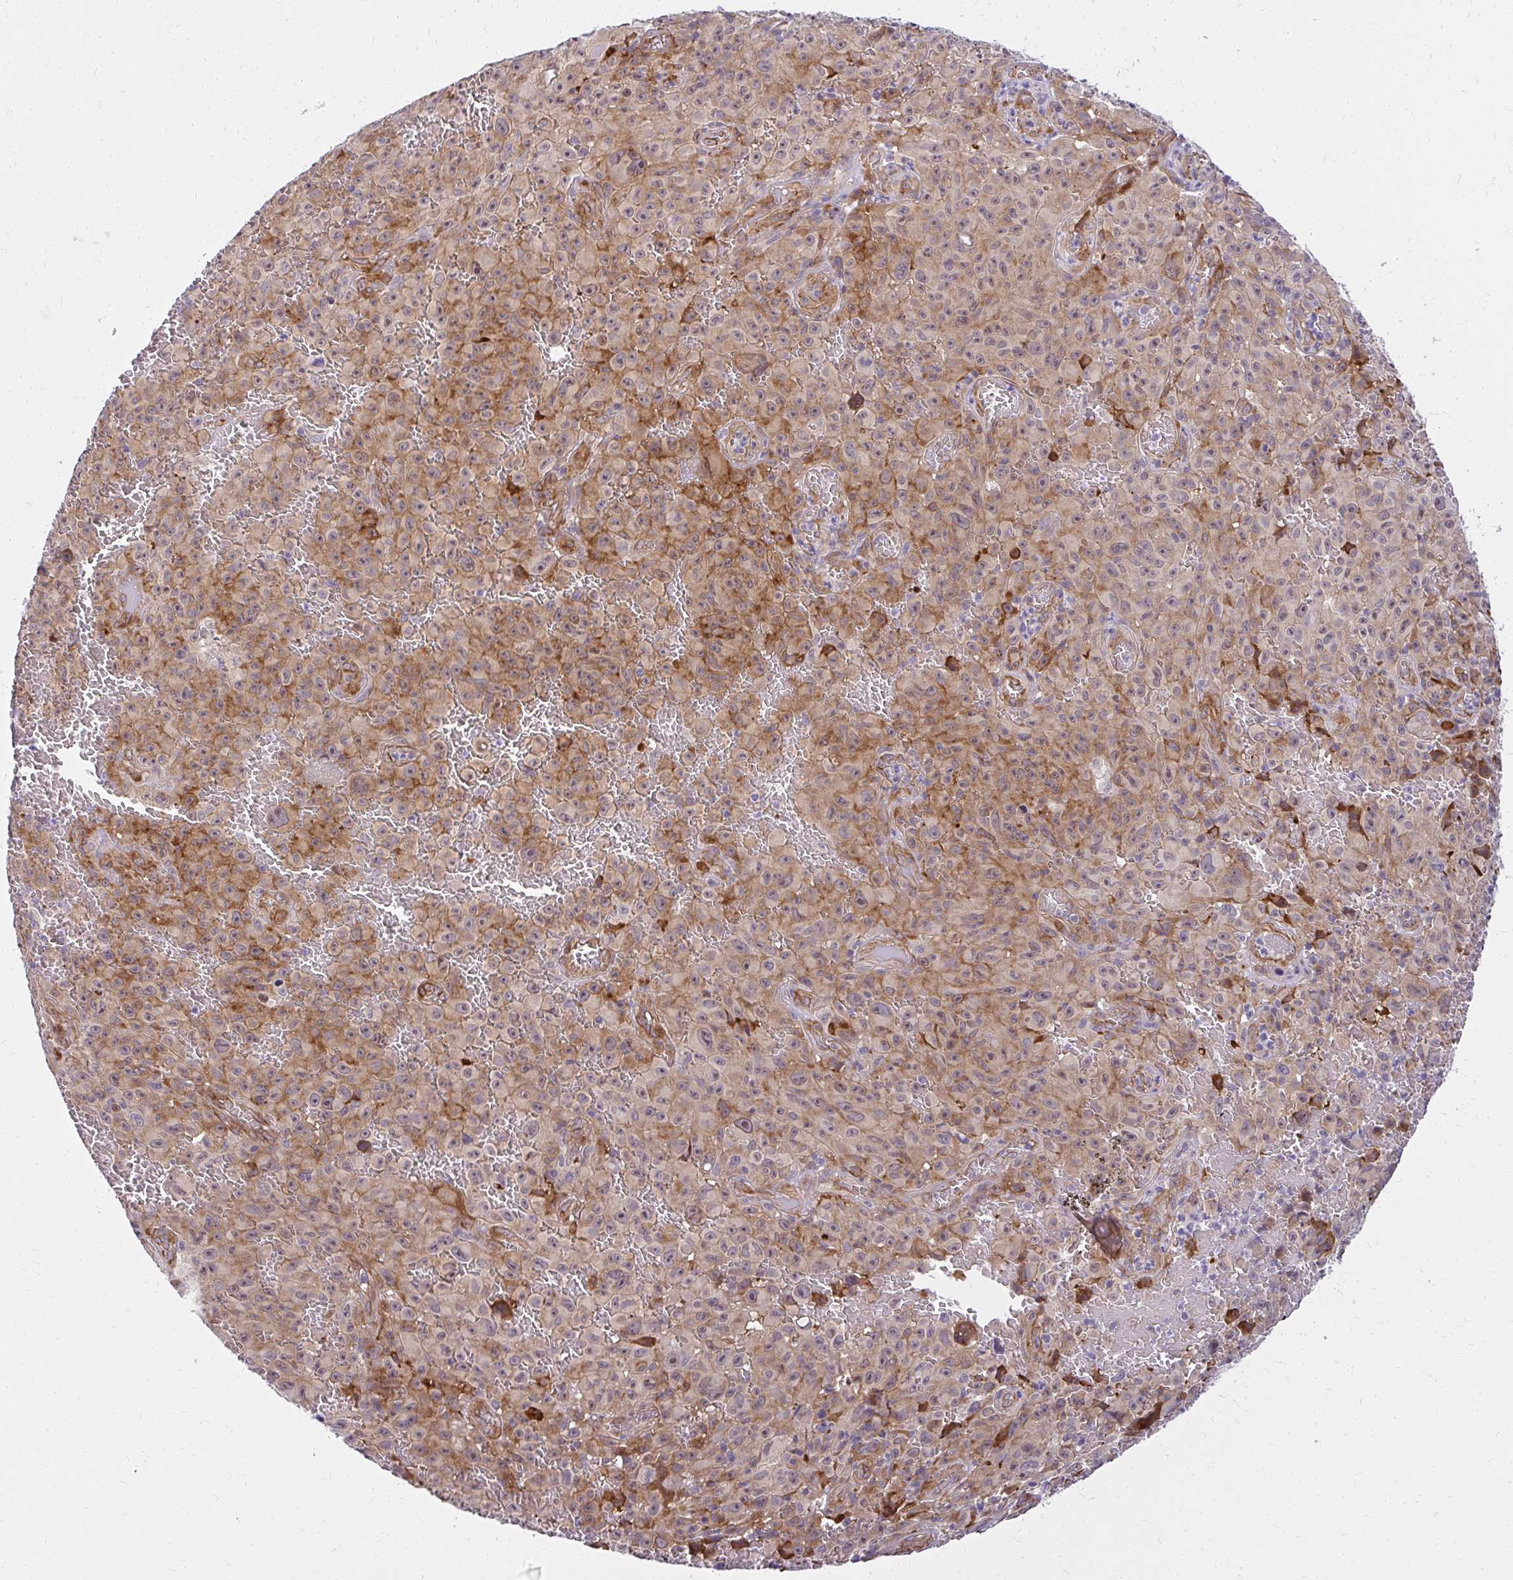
{"staining": {"intensity": "moderate", "quantity": "25%-75%", "location": "cytoplasmic/membranous"}, "tissue": "melanoma", "cell_type": "Tumor cells", "image_type": "cancer", "snomed": [{"axis": "morphology", "description": "Malignant melanoma, NOS"}, {"axis": "topography", "description": "Skin"}], "caption": "Protein expression analysis of human melanoma reveals moderate cytoplasmic/membranous staining in about 25%-75% of tumor cells.", "gene": "RSKR", "patient": {"sex": "female", "age": 82}}